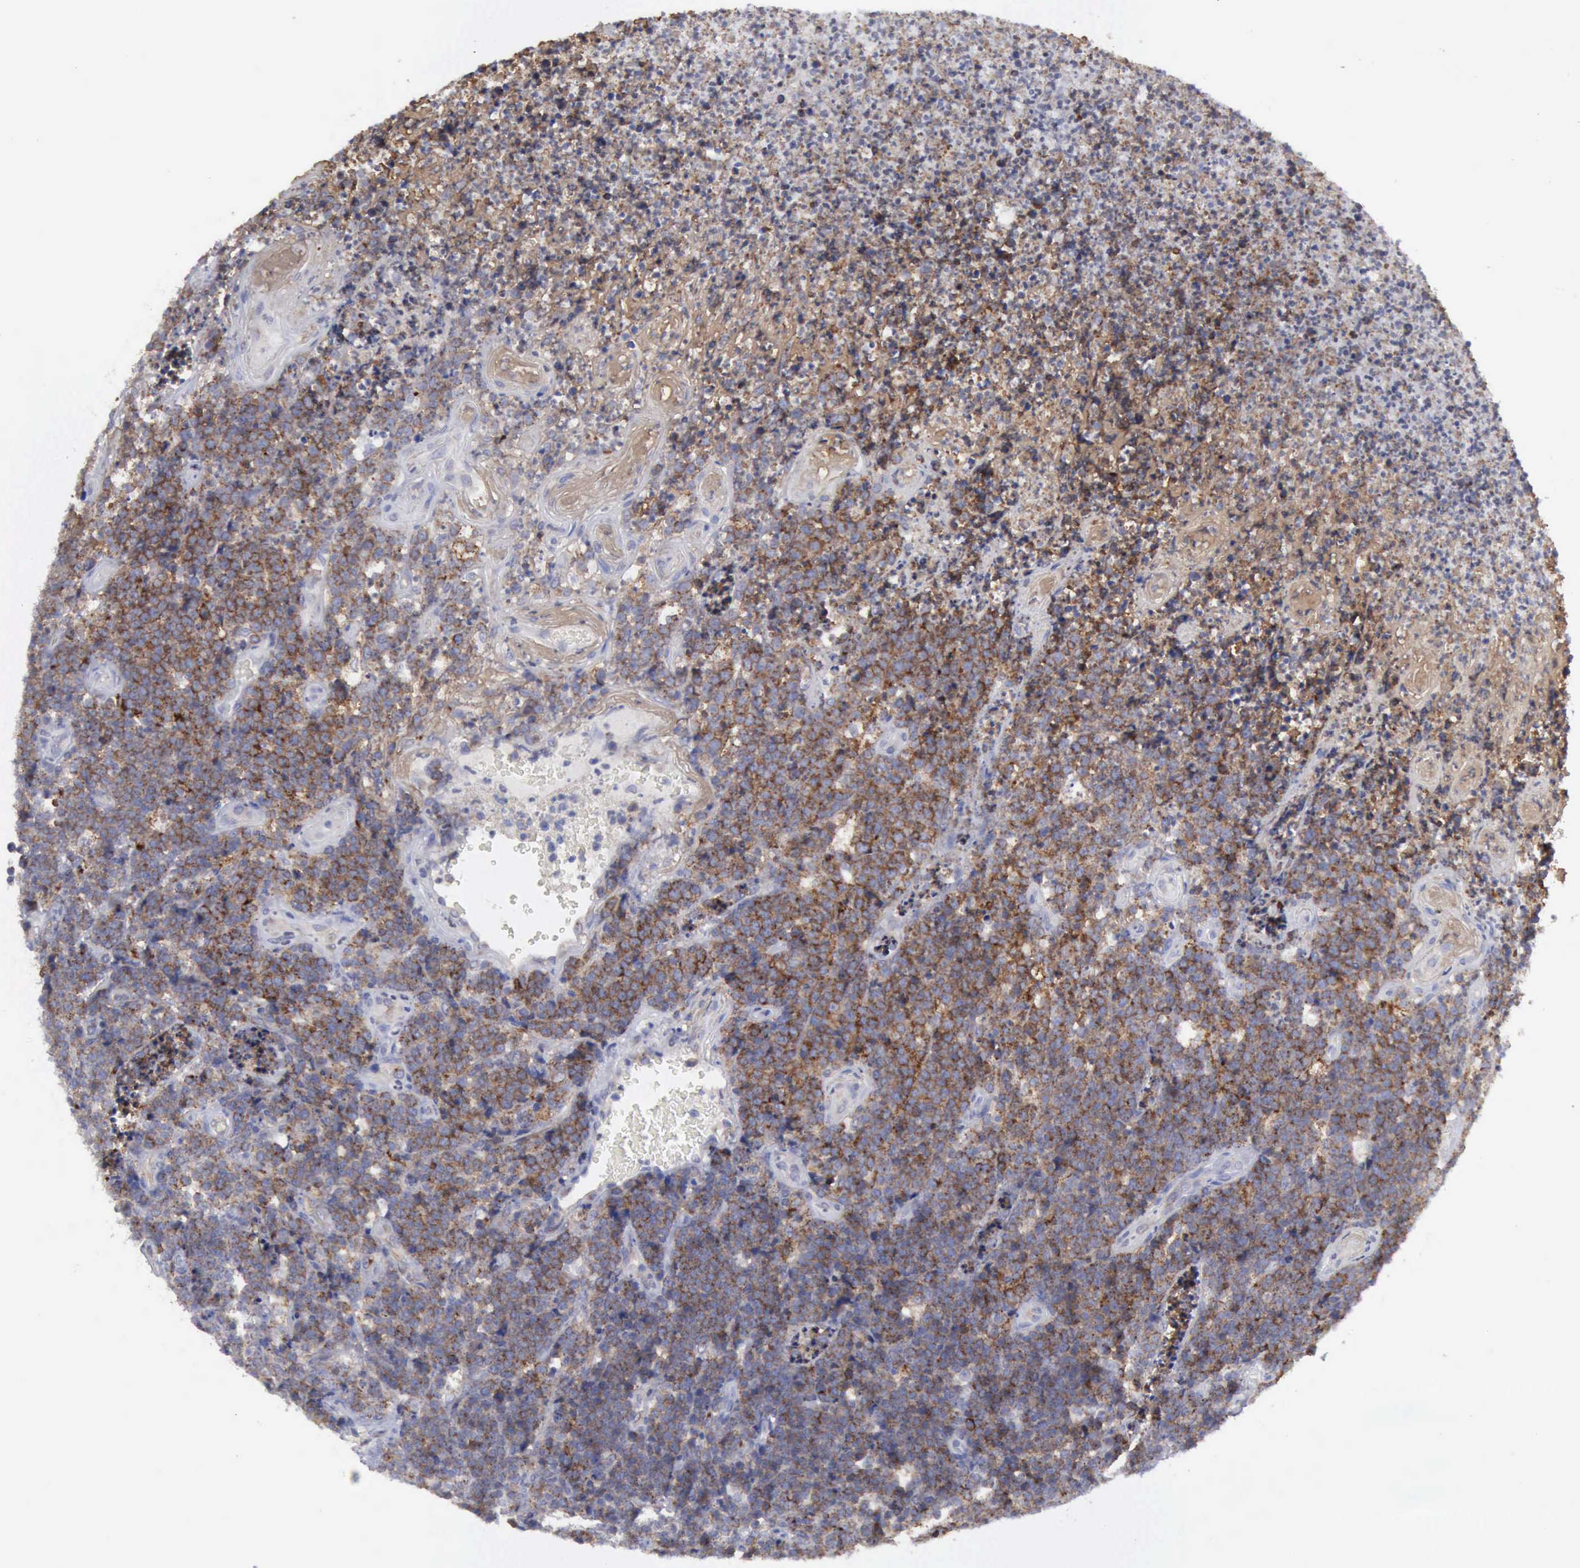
{"staining": {"intensity": "moderate", "quantity": ">75%", "location": "cytoplasmic/membranous"}, "tissue": "lymphoma", "cell_type": "Tumor cells", "image_type": "cancer", "snomed": [{"axis": "morphology", "description": "Malignant lymphoma, non-Hodgkin's type, High grade"}, {"axis": "topography", "description": "Small intestine"}, {"axis": "topography", "description": "Colon"}], "caption": "Immunohistochemical staining of human high-grade malignant lymphoma, non-Hodgkin's type reveals moderate cytoplasmic/membranous protein staining in about >75% of tumor cells. (brown staining indicates protein expression, while blue staining denotes nuclei).", "gene": "TFRC", "patient": {"sex": "male", "age": 8}}